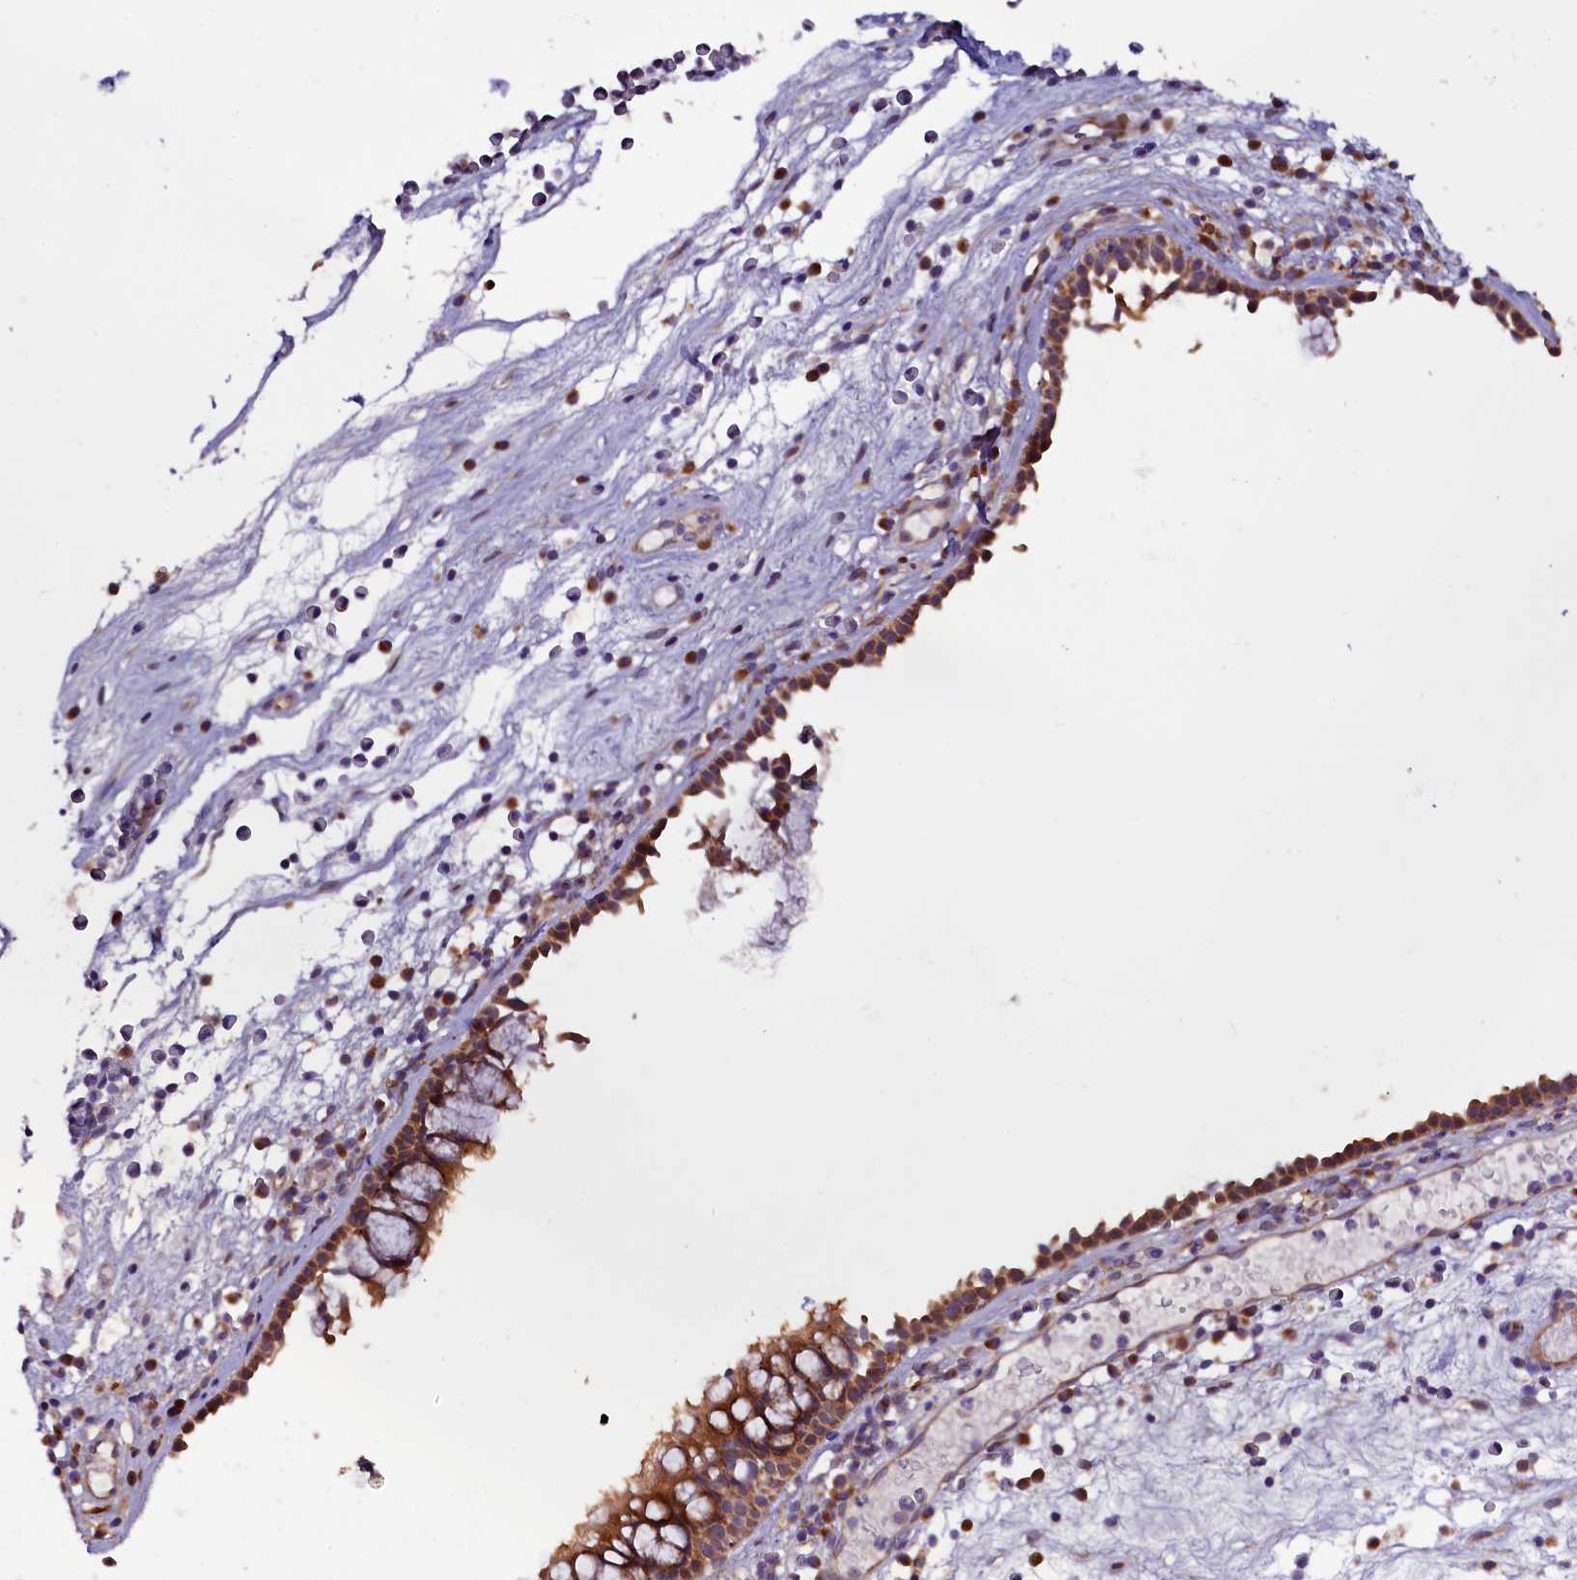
{"staining": {"intensity": "moderate", "quantity": ">75%", "location": "cytoplasmic/membranous"}, "tissue": "nasopharynx", "cell_type": "Respiratory epithelial cells", "image_type": "normal", "snomed": [{"axis": "morphology", "description": "Normal tissue, NOS"}, {"axis": "morphology", "description": "Inflammation, NOS"}, {"axis": "morphology", "description": "Malignant melanoma, Metastatic site"}, {"axis": "topography", "description": "Nasopharynx"}], "caption": "Immunohistochemical staining of normal nasopharynx demonstrates moderate cytoplasmic/membranous protein expression in about >75% of respiratory epithelial cells. (DAB = brown stain, brightfield microscopy at high magnification).", "gene": "RPUSD2", "patient": {"sex": "male", "age": 70}}